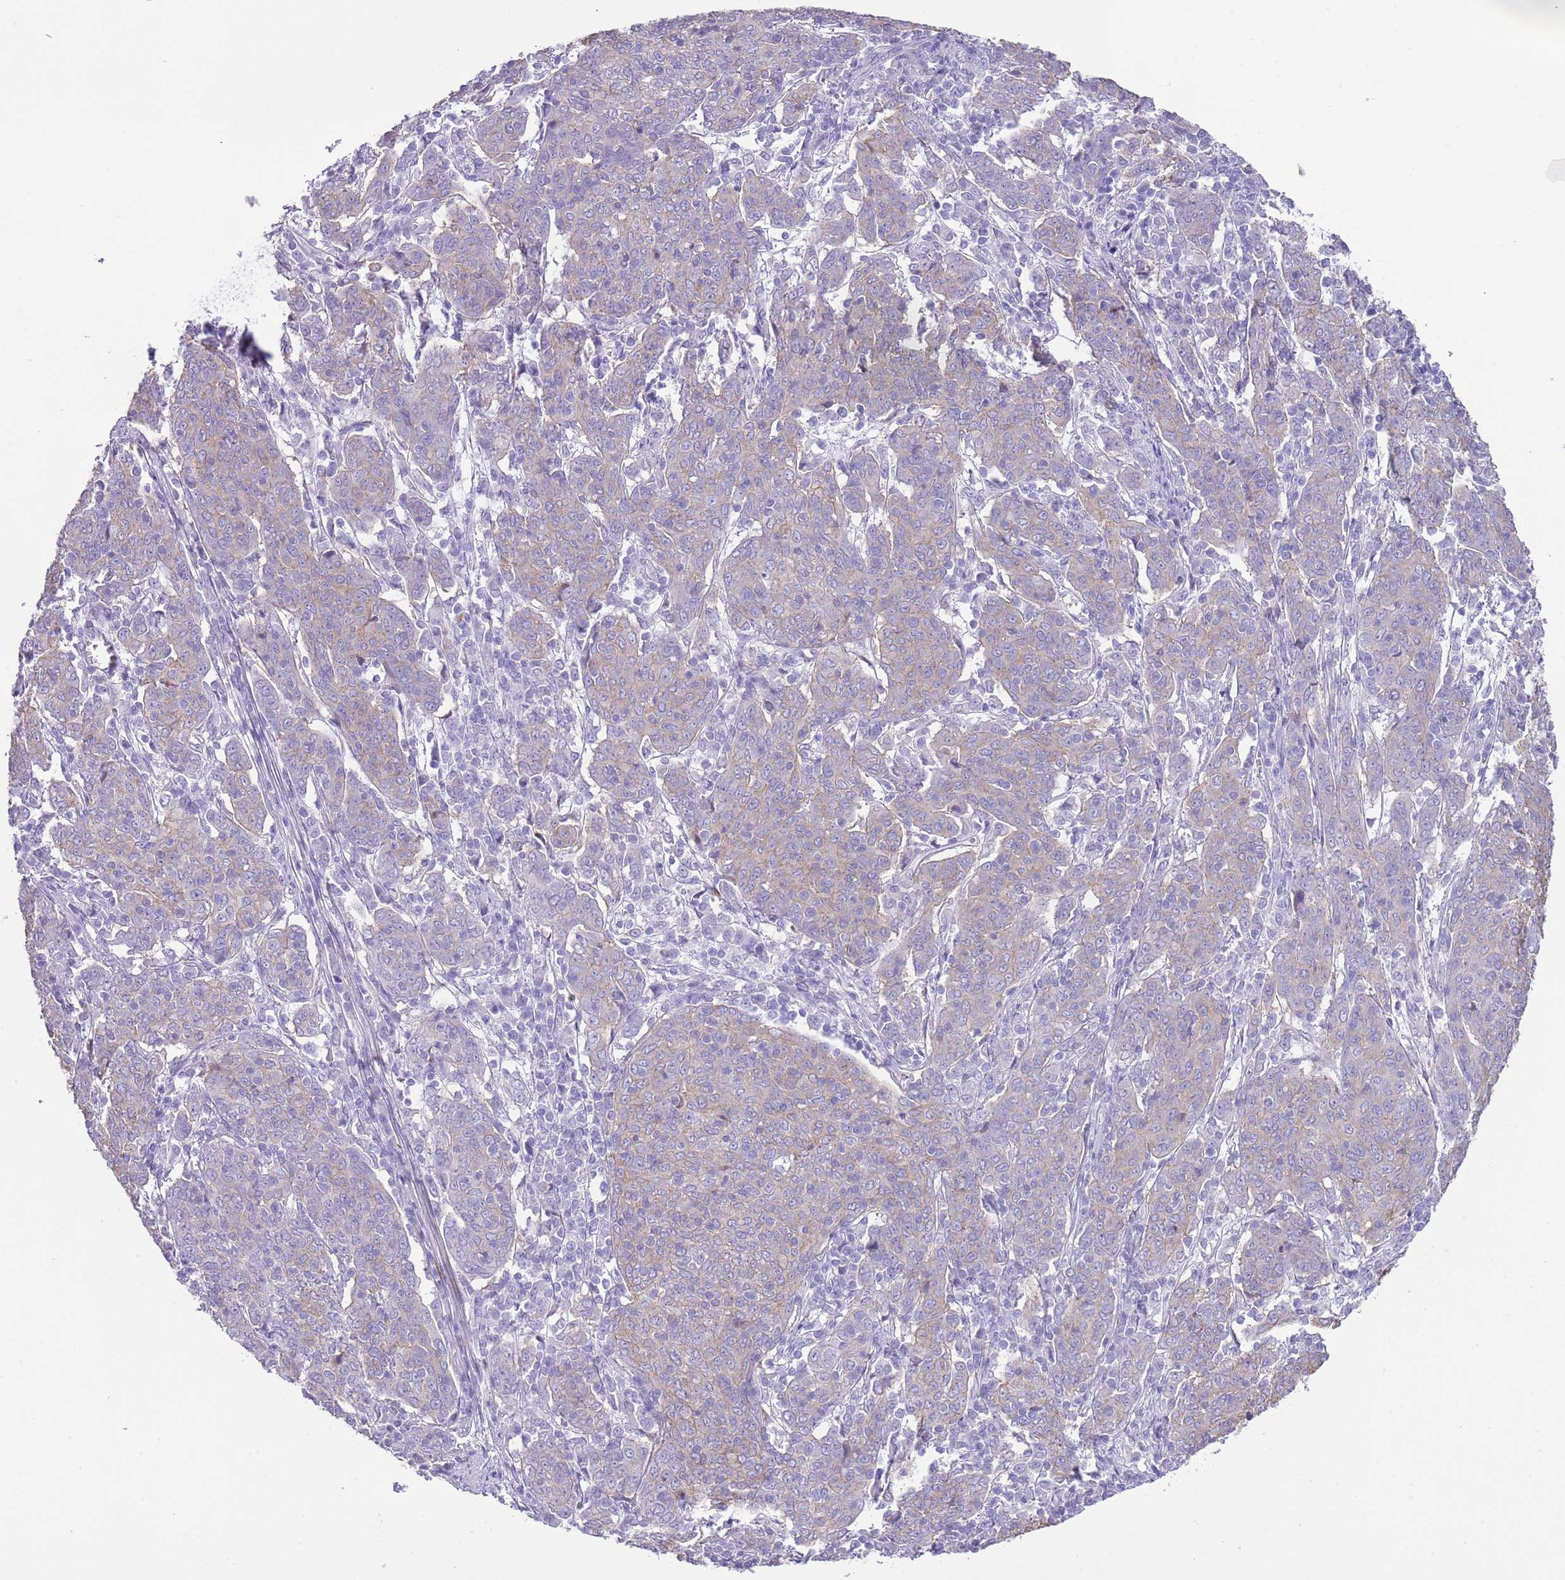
{"staining": {"intensity": "weak", "quantity": "<25%", "location": "cytoplasmic/membranous"}, "tissue": "cervical cancer", "cell_type": "Tumor cells", "image_type": "cancer", "snomed": [{"axis": "morphology", "description": "Squamous cell carcinoma, NOS"}, {"axis": "topography", "description": "Cervix"}], "caption": "Tumor cells are negative for brown protein staining in cervical squamous cell carcinoma.", "gene": "OR2Z1", "patient": {"sex": "female", "age": 67}}